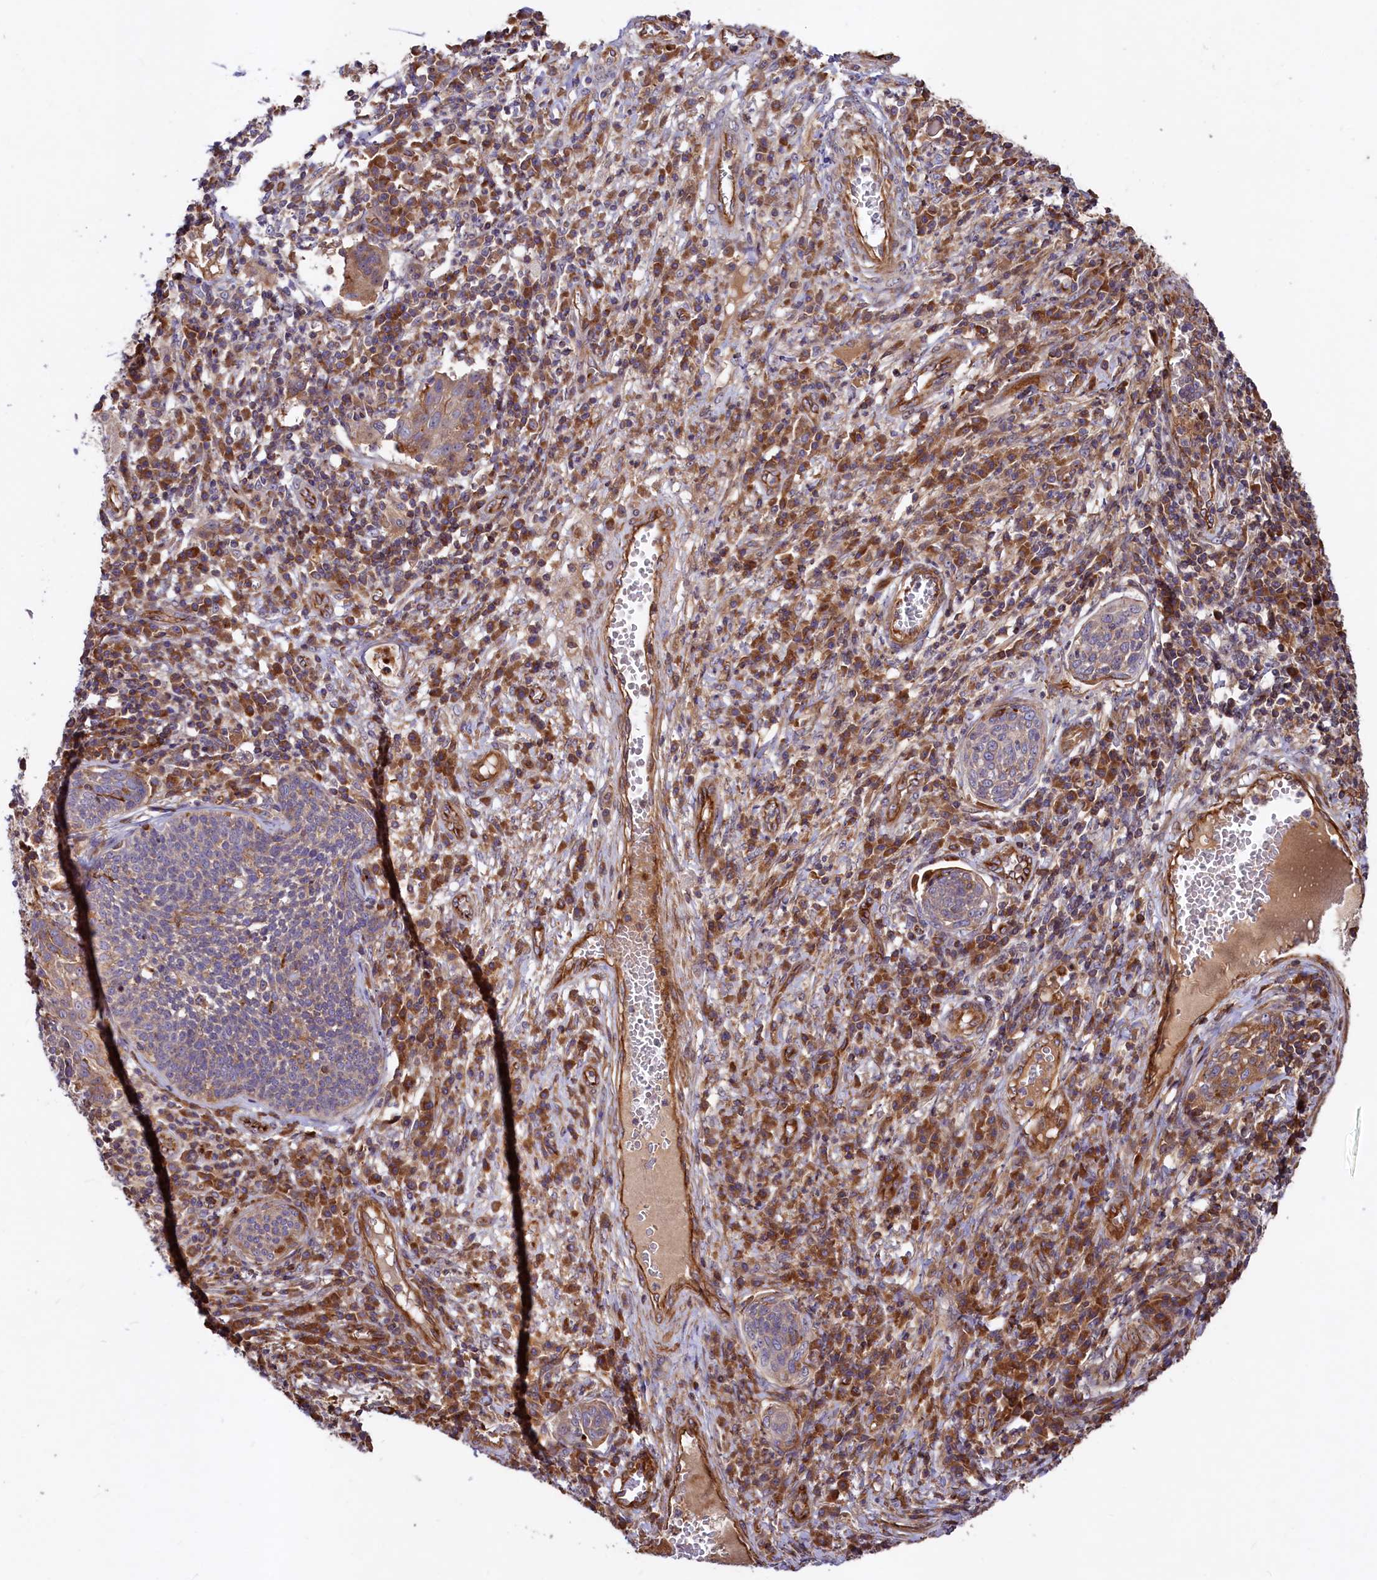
{"staining": {"intensity": "moderate", "quantity": "25%-75%", "location": "cytoplasmic/membranous"}, "tissue": "cervical cancer", "cell_type": "Tumor cells", "image_type": "cancer", "snomed": [{"axis": "morphology", "description": "Squamous cell carcinoma, NOS"}, {"axis": "topography", "description": "Cervix"}], "caption": "Cervical cancer was stained to show a protein in brown. There is medium levels of moderate cytoplasmic/membranous expression in about 25%-75% of tumor cells. The staining was performed using DAB to visualize the protein expression in brown, while the nuclei were stained in blue with hematoxylin (Magnification: 20x).", "gene": "KLHDC4", "patient": {"sex": "female", "age": 34}}